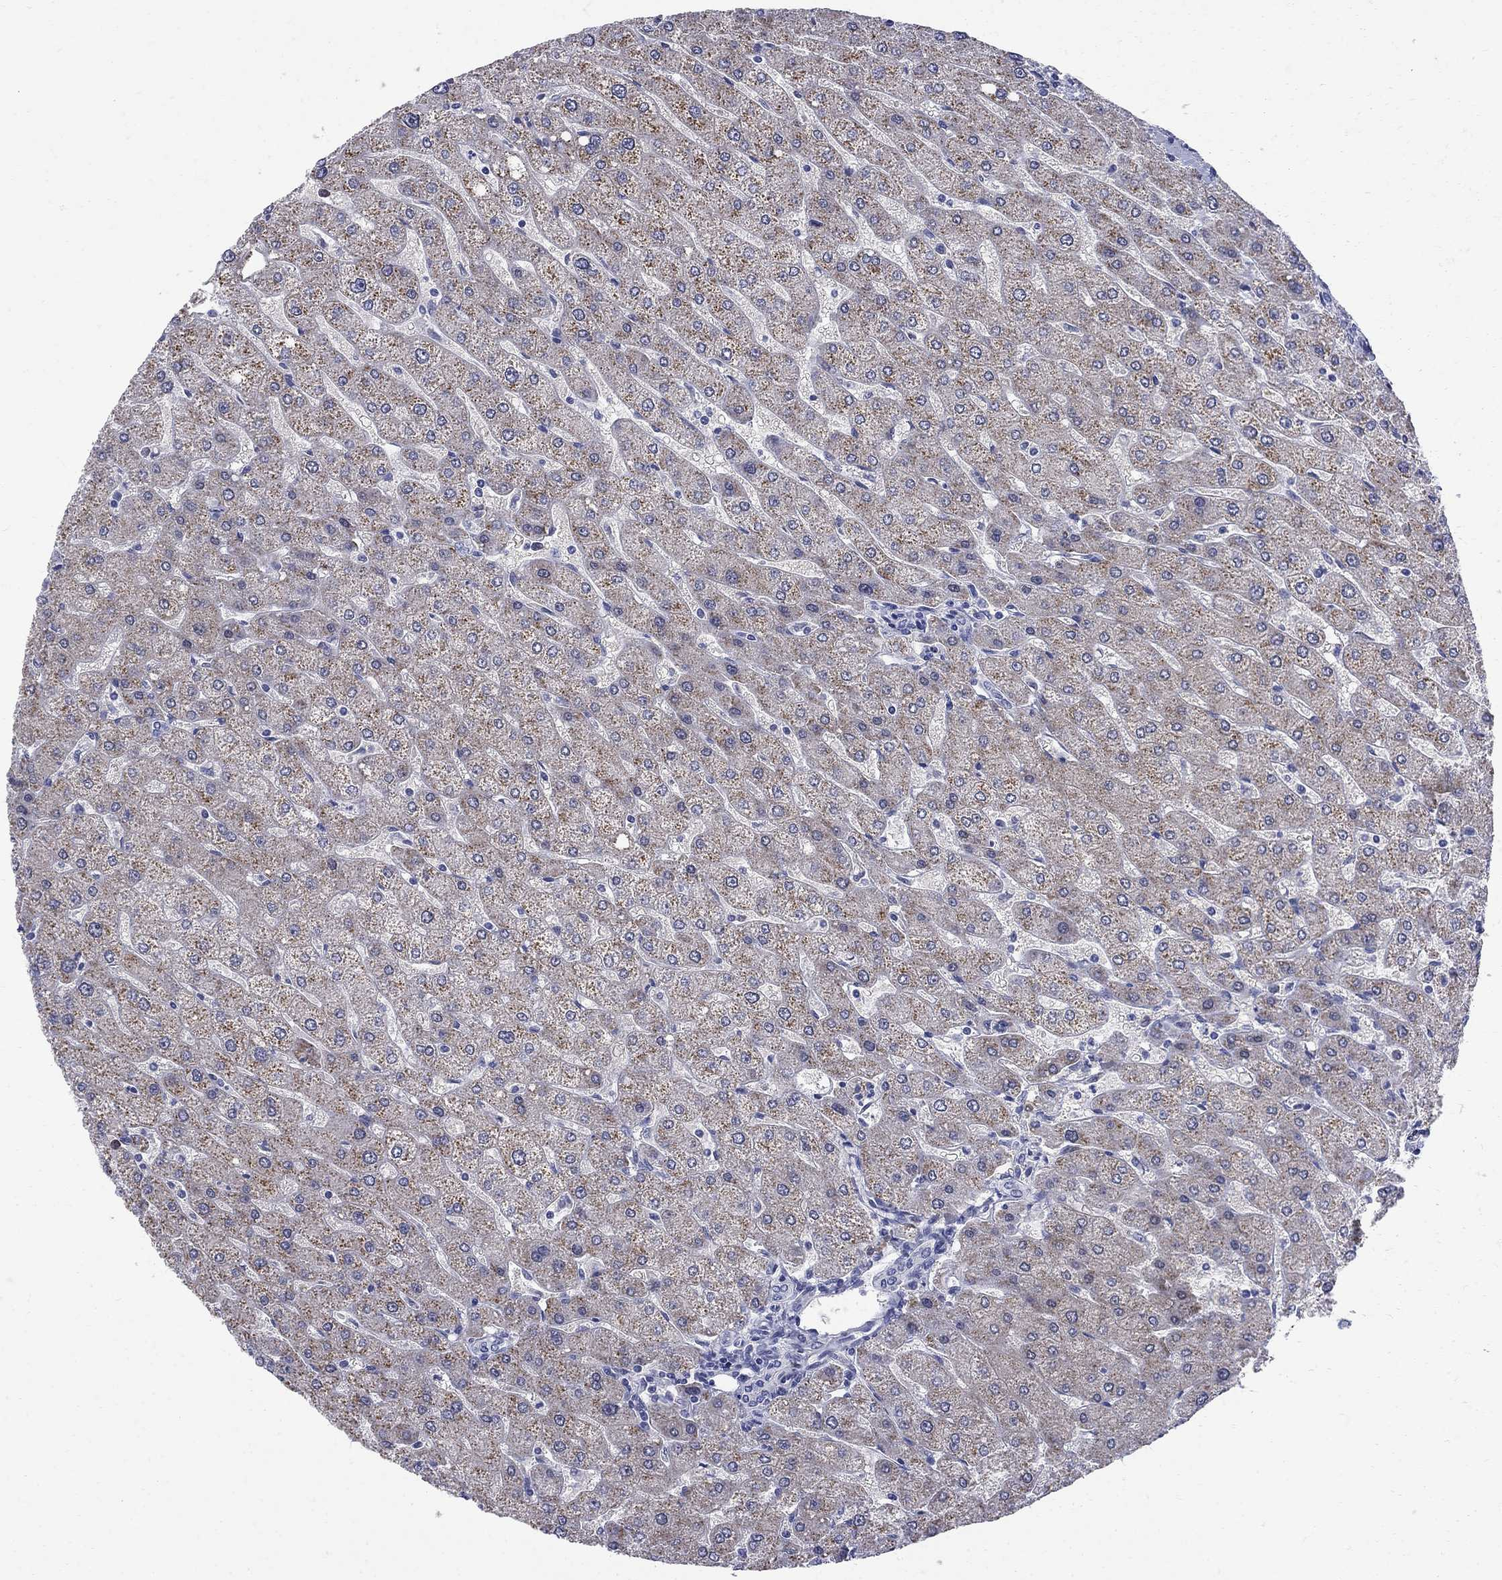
{"staining": {"intensity": "negative", "quantity": "none", "location": "none"}, "tissue": "liver", "cell_type": "Cholangiocytes", "image_type": "normal", "snomed": [{"axis": "morphology", "description": "Normal tissue, NOS"}, {"axis": "topography", "description": "Liver"}], "caption": "Photomicrograph shows no protein positivity in cholangiocytes of normal liver.", "gene": "SERPINB2", "patient": {"sex": "male", "age": 67}}